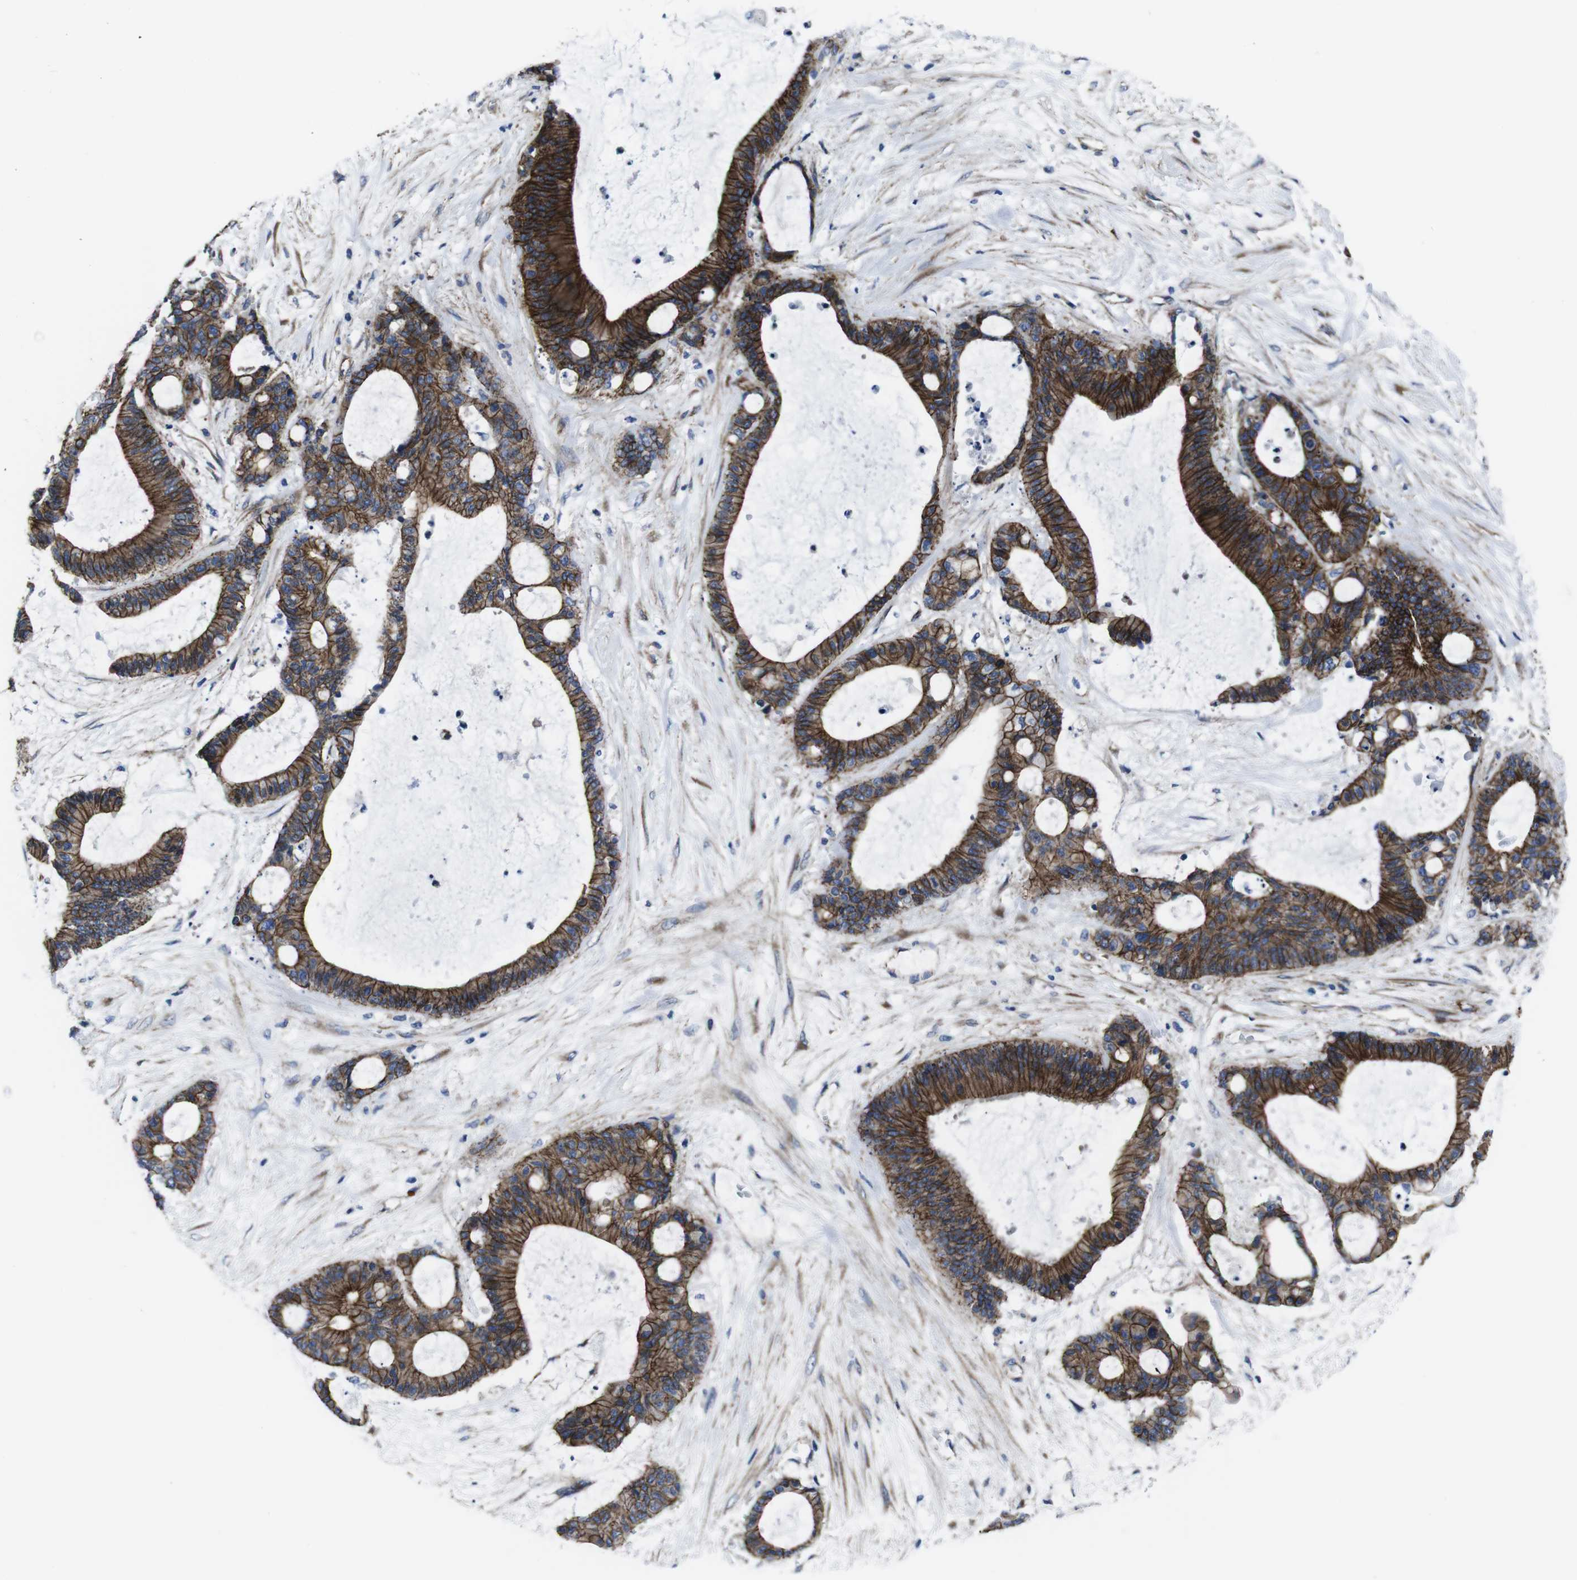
{"staining": {"intensity": "strong", "quantity": ">75%", "location": "cytoplasmic/membranous"}, "tissue": "liver cancer", "cell_type": "Tumor cells", "image_type": "cancer", "snomed": [{"axis": "morphology", "description": "Cholangiocarcinoma"}, {"axis": "topography", "description": "Liver"}], "caption": "The immunohistochemical stain shows strong cytoplasmic/membranous expression in tumor cells of cholangiocarcinoma (liver) tissue.", "gene": "NUMB", "patient": {"sex": "female", "age": 73}}